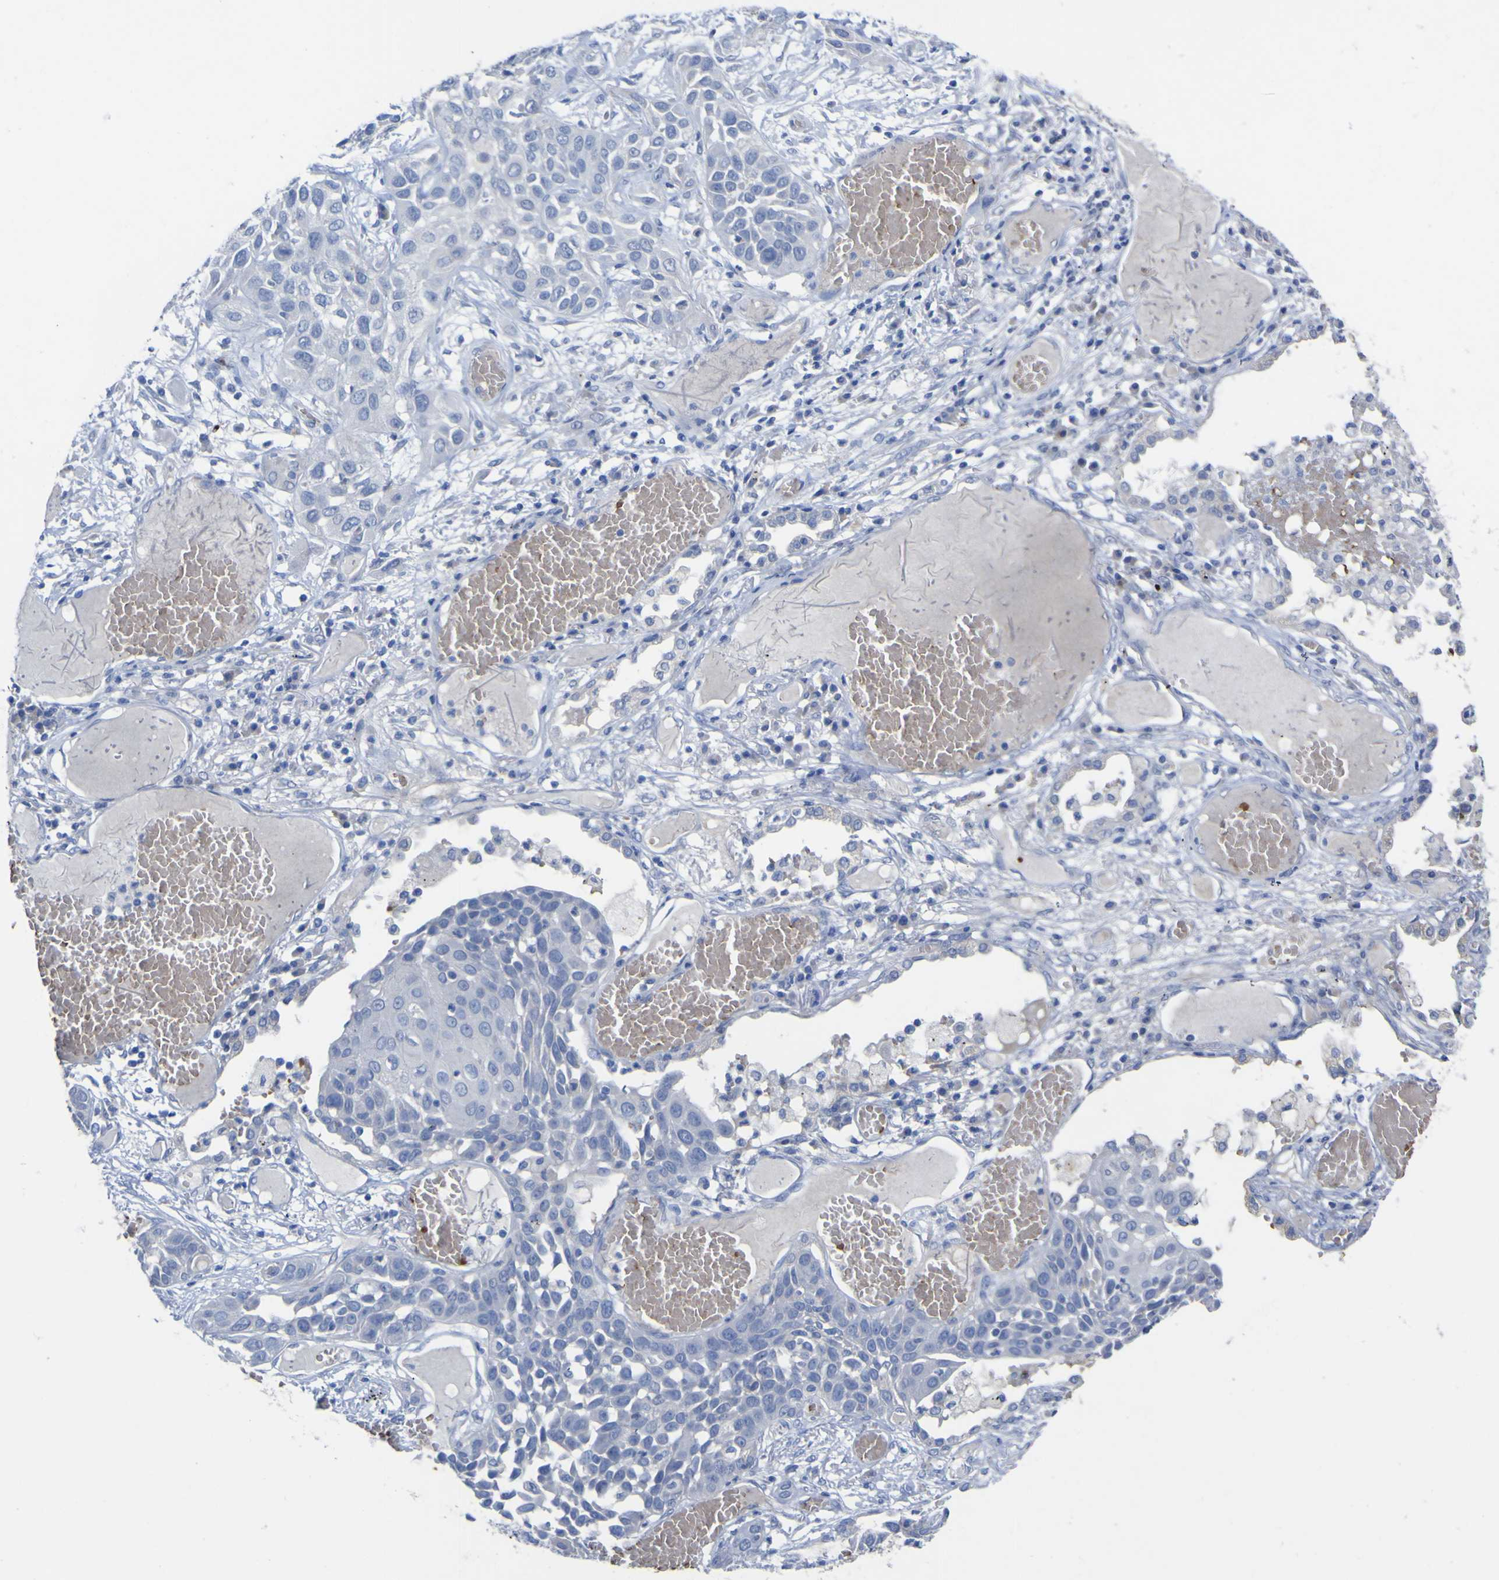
{"staining": {"intensity": "negative", "quantity": "none", "location": "none"}, "tissue": "lung cancer", "cell_type": "Tumor cells", "image_type": "cancer", "snomed": [{"axis": "morphology", "description": "Squamous cell carcinoma, NOS"}, {"axis": "topography", "description": "Lung"}], "caption": "Tumor cells are negative for brown protein staining in lung cancer.", "gene": "GCM1", "patient": {"sex": "male", "age": 71}}